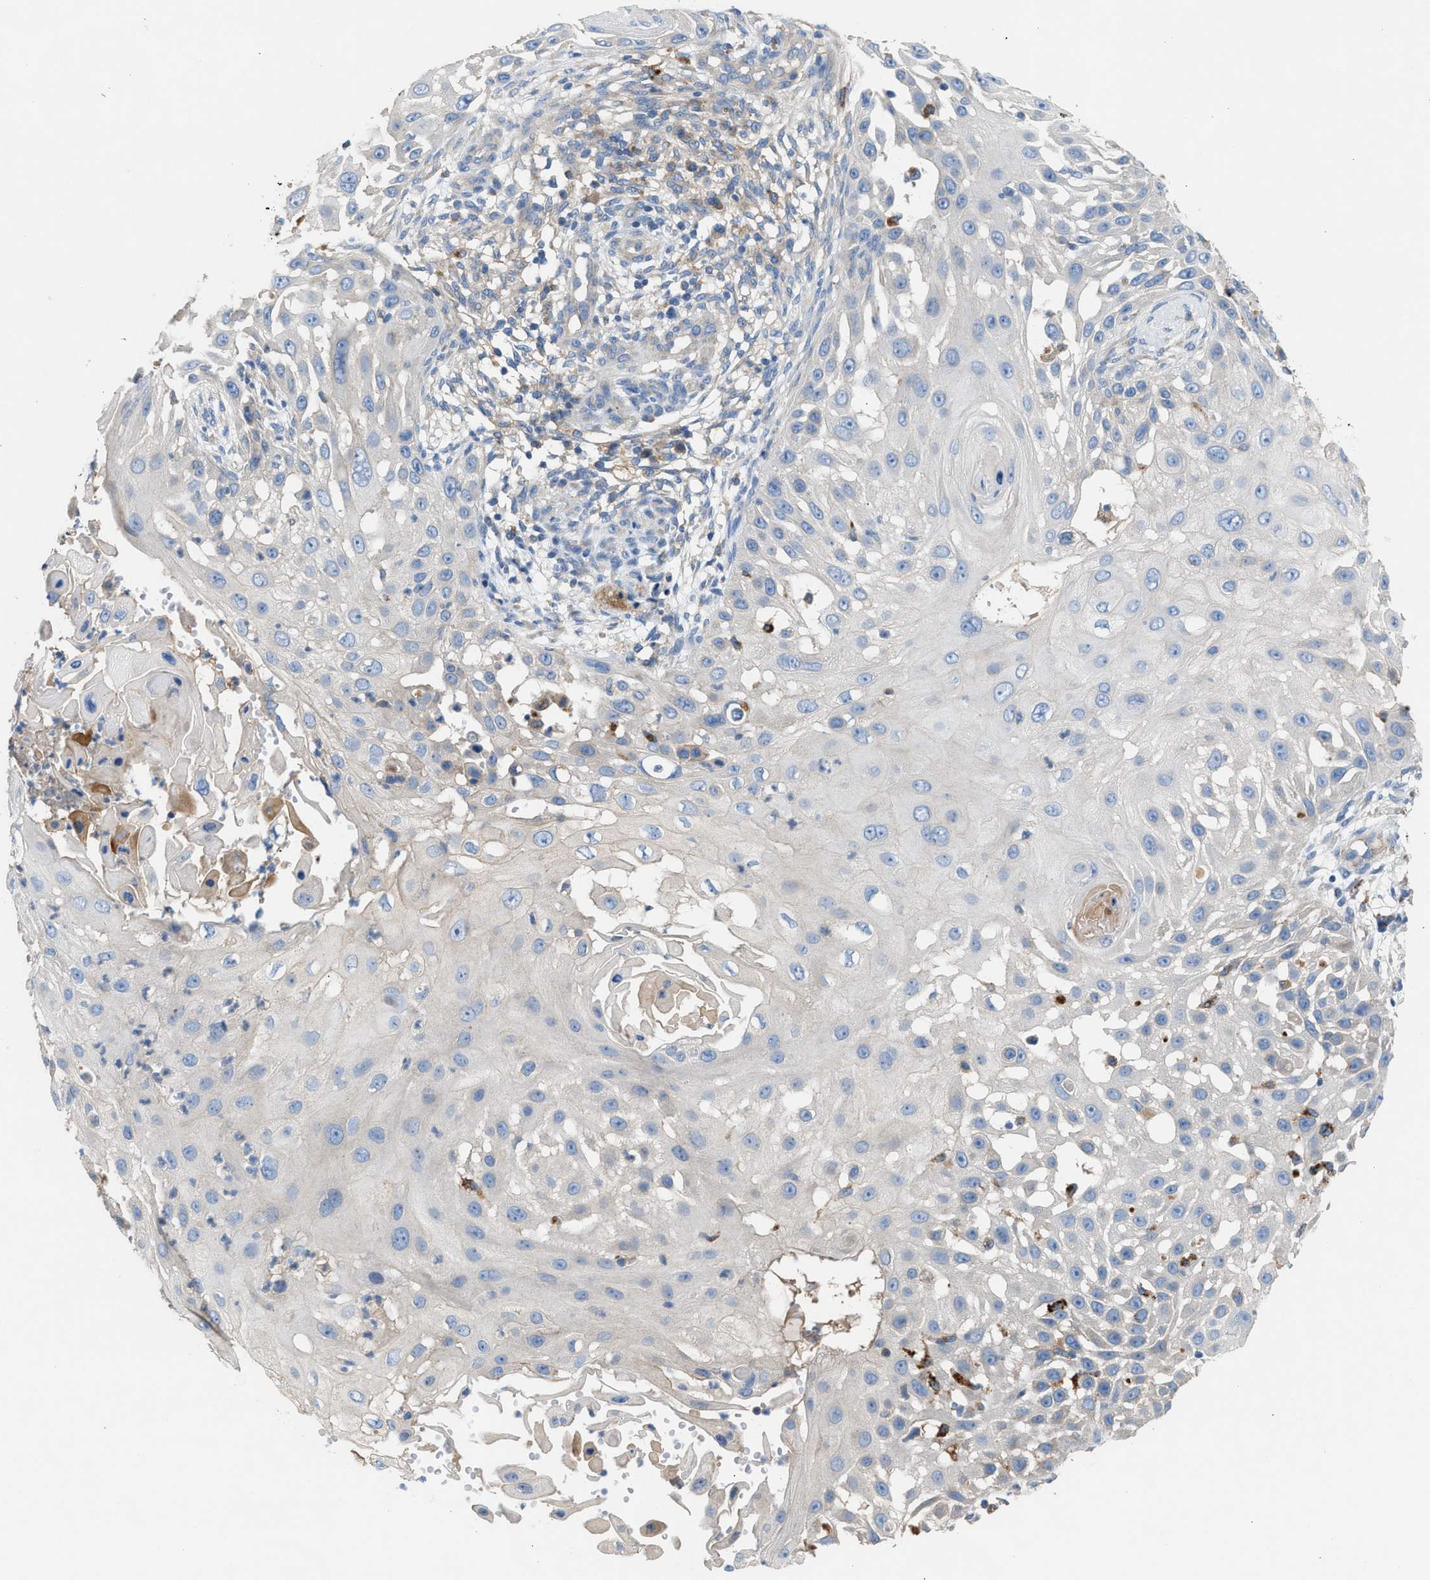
{"staining": {"intensity": "negative", "quantity": "none", "location": "none"}, "tissue": "skin cancer", "cell_type": "Tumor cells", "image_type": "cancer", "snomed": [{"axis": "morphology", "description": "Squamous cell carcinoma, NOS"}, {"axis": "topography", "description": "Skin"}], "caption": "Immunohistochemistry (IHC) histopathology image of skin squamous cell carcinoma stained for a protein (brown), which demonstrates no staining in tumor cells.", "gene": "AOAH", "patient": {"sex": "female", "age": 44}}